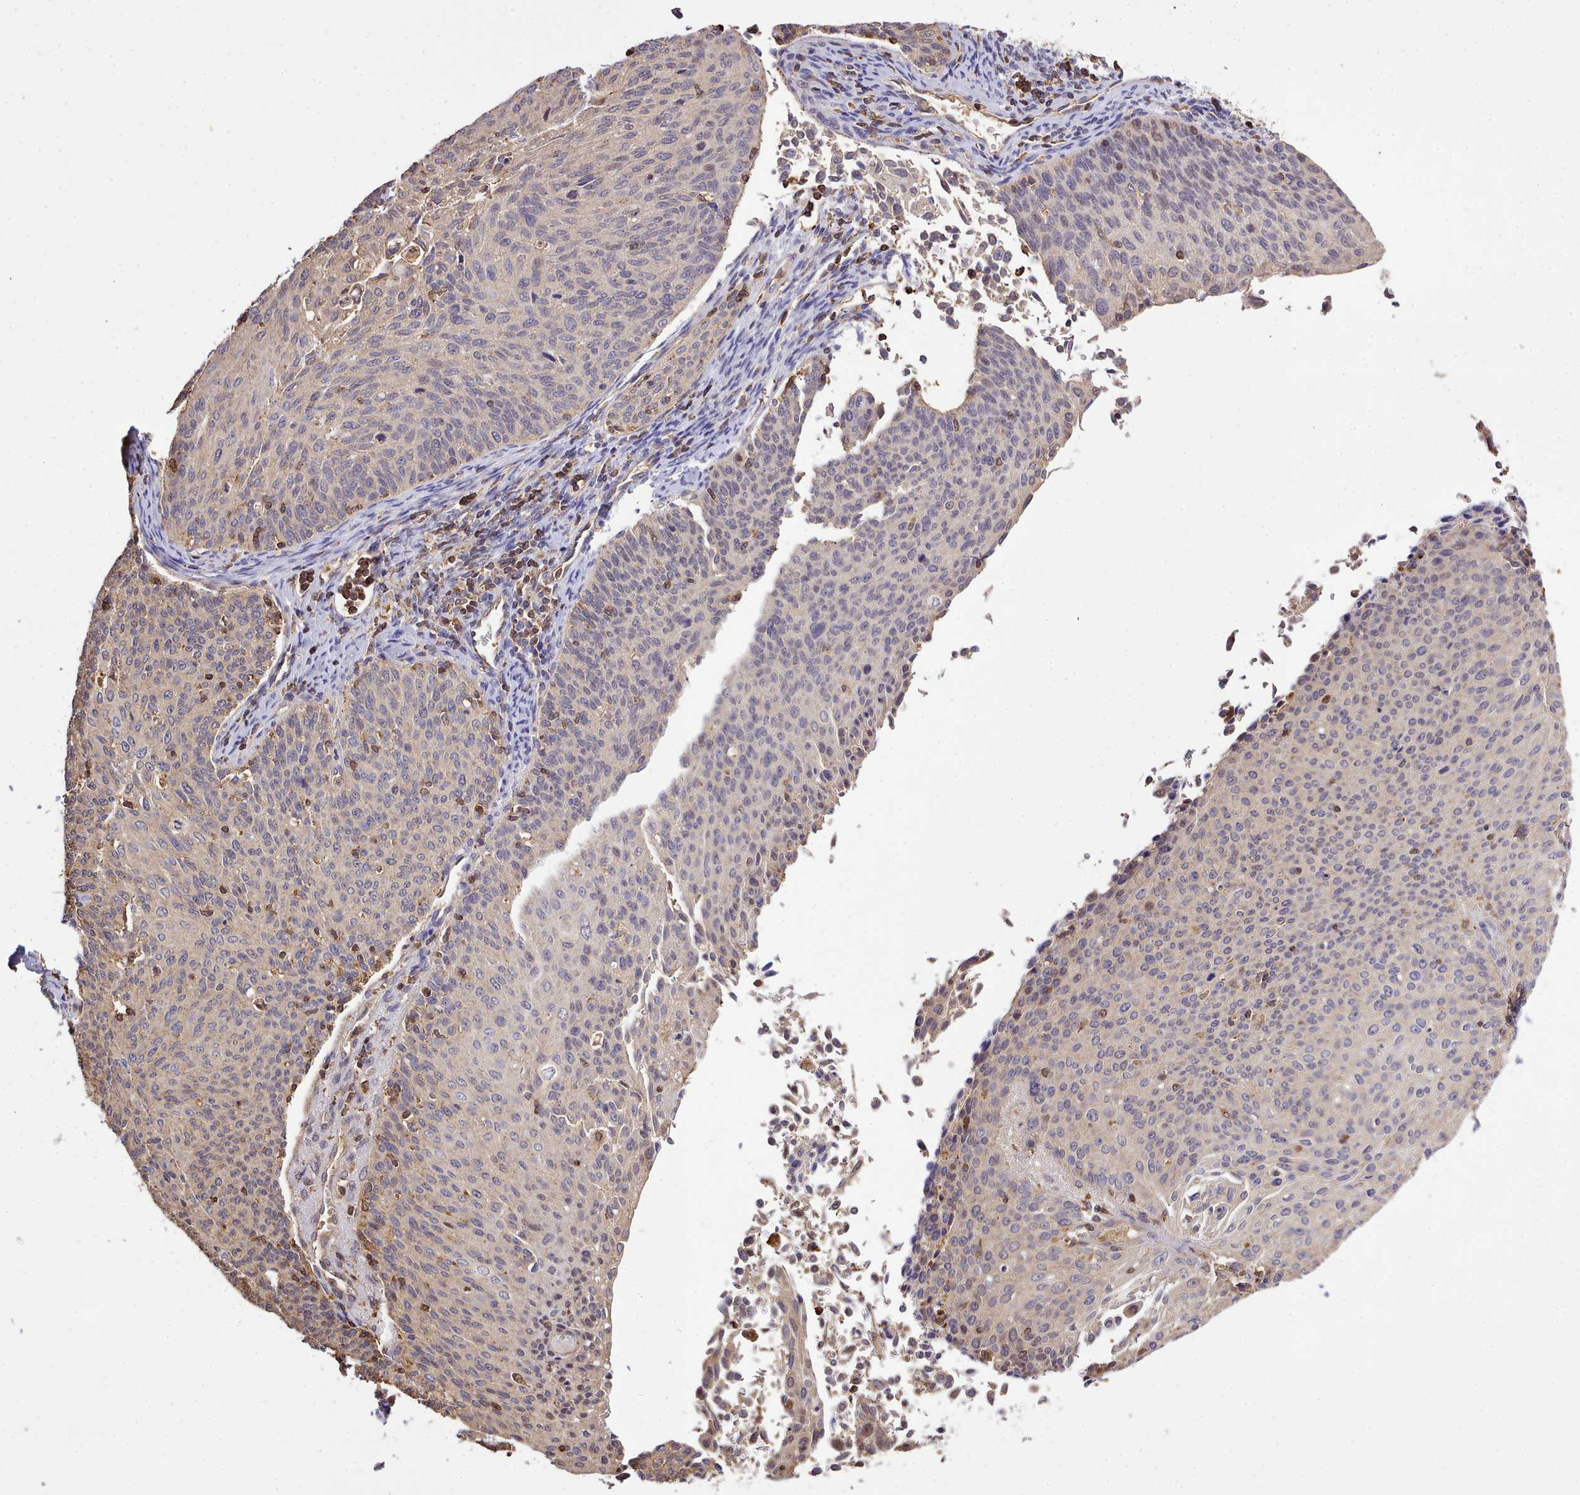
{"staining": {"intensity": "weak", "quantity": "25%-75%", "location": "cytoplasmic/membranous"}, "tissue": "cervical cancer", "cell_type": "Tumor cells", "image_type": "cancer", "snomed": [{"axis": "morphology", "description": "Squamous cell carcinoma, NOS"}, {"axis": "topography", "description": "Cervix"}], "caption": "A brown stain highlights weak cytoplasmic/membranous expression of a protein in human cervical cancer tumor cells.", "gene": "CAPZA1", "patient": {"sex": "female", "age": 55}}